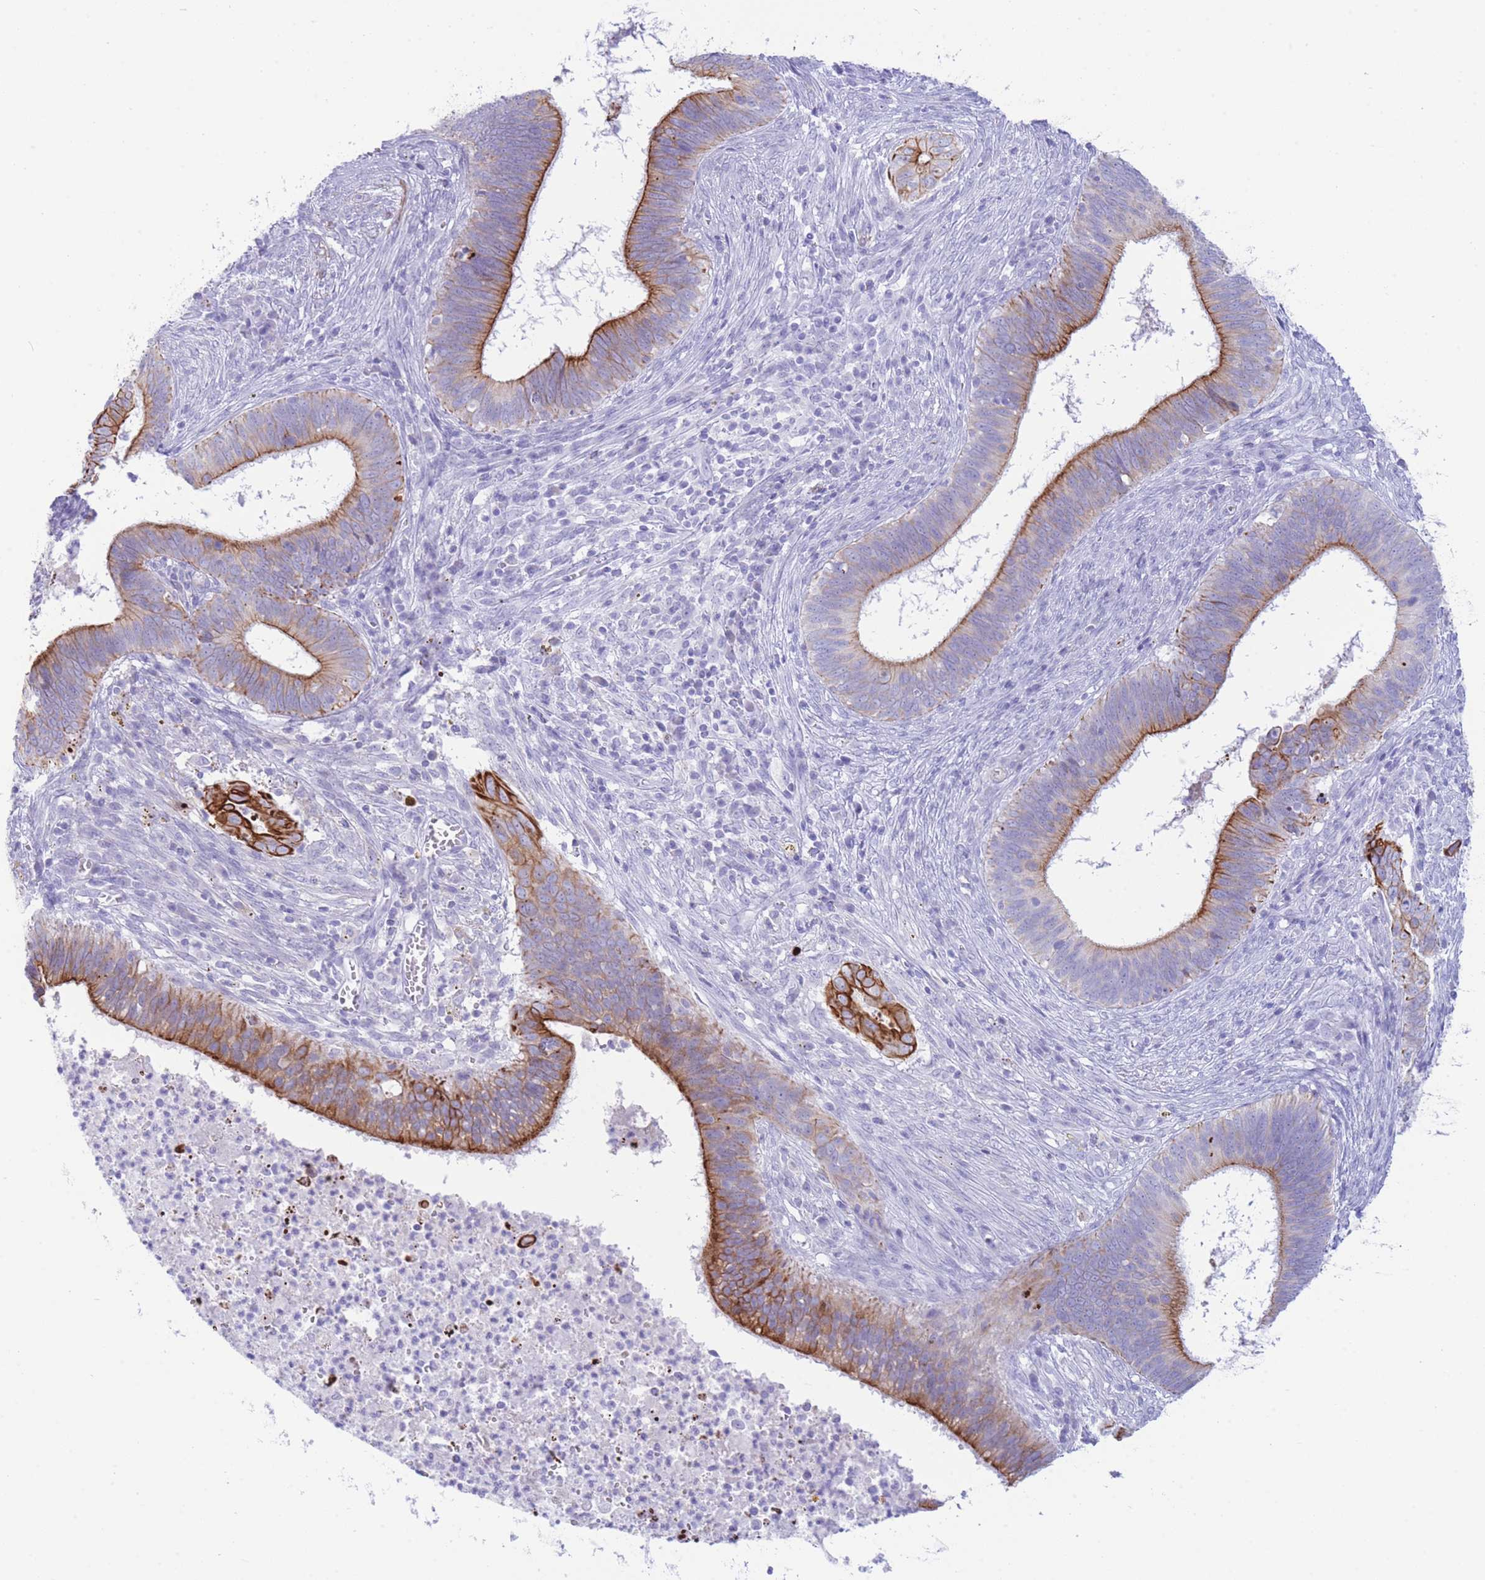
{"staining": {"intensity": "strong", "quantity": "25%-75%", "location": "cytoplasmic/membranous"}, "tissue": "cervical cancer", "cell_type": "Tumor cells", "image_type": "cancer", "snomed": [{"axis": "morphology", "description": "Adenocarcinoma, NOS"}, {"axis": "topography", "description": "Cervix"}], "caption": "A high amount of strong cytoplasmic/membranous positivity is identified in about 25%-75% of tumor cells in cervical cancer tissue.", "gene": "VWA8", "patient": {"sex": "female", "age": 42}}